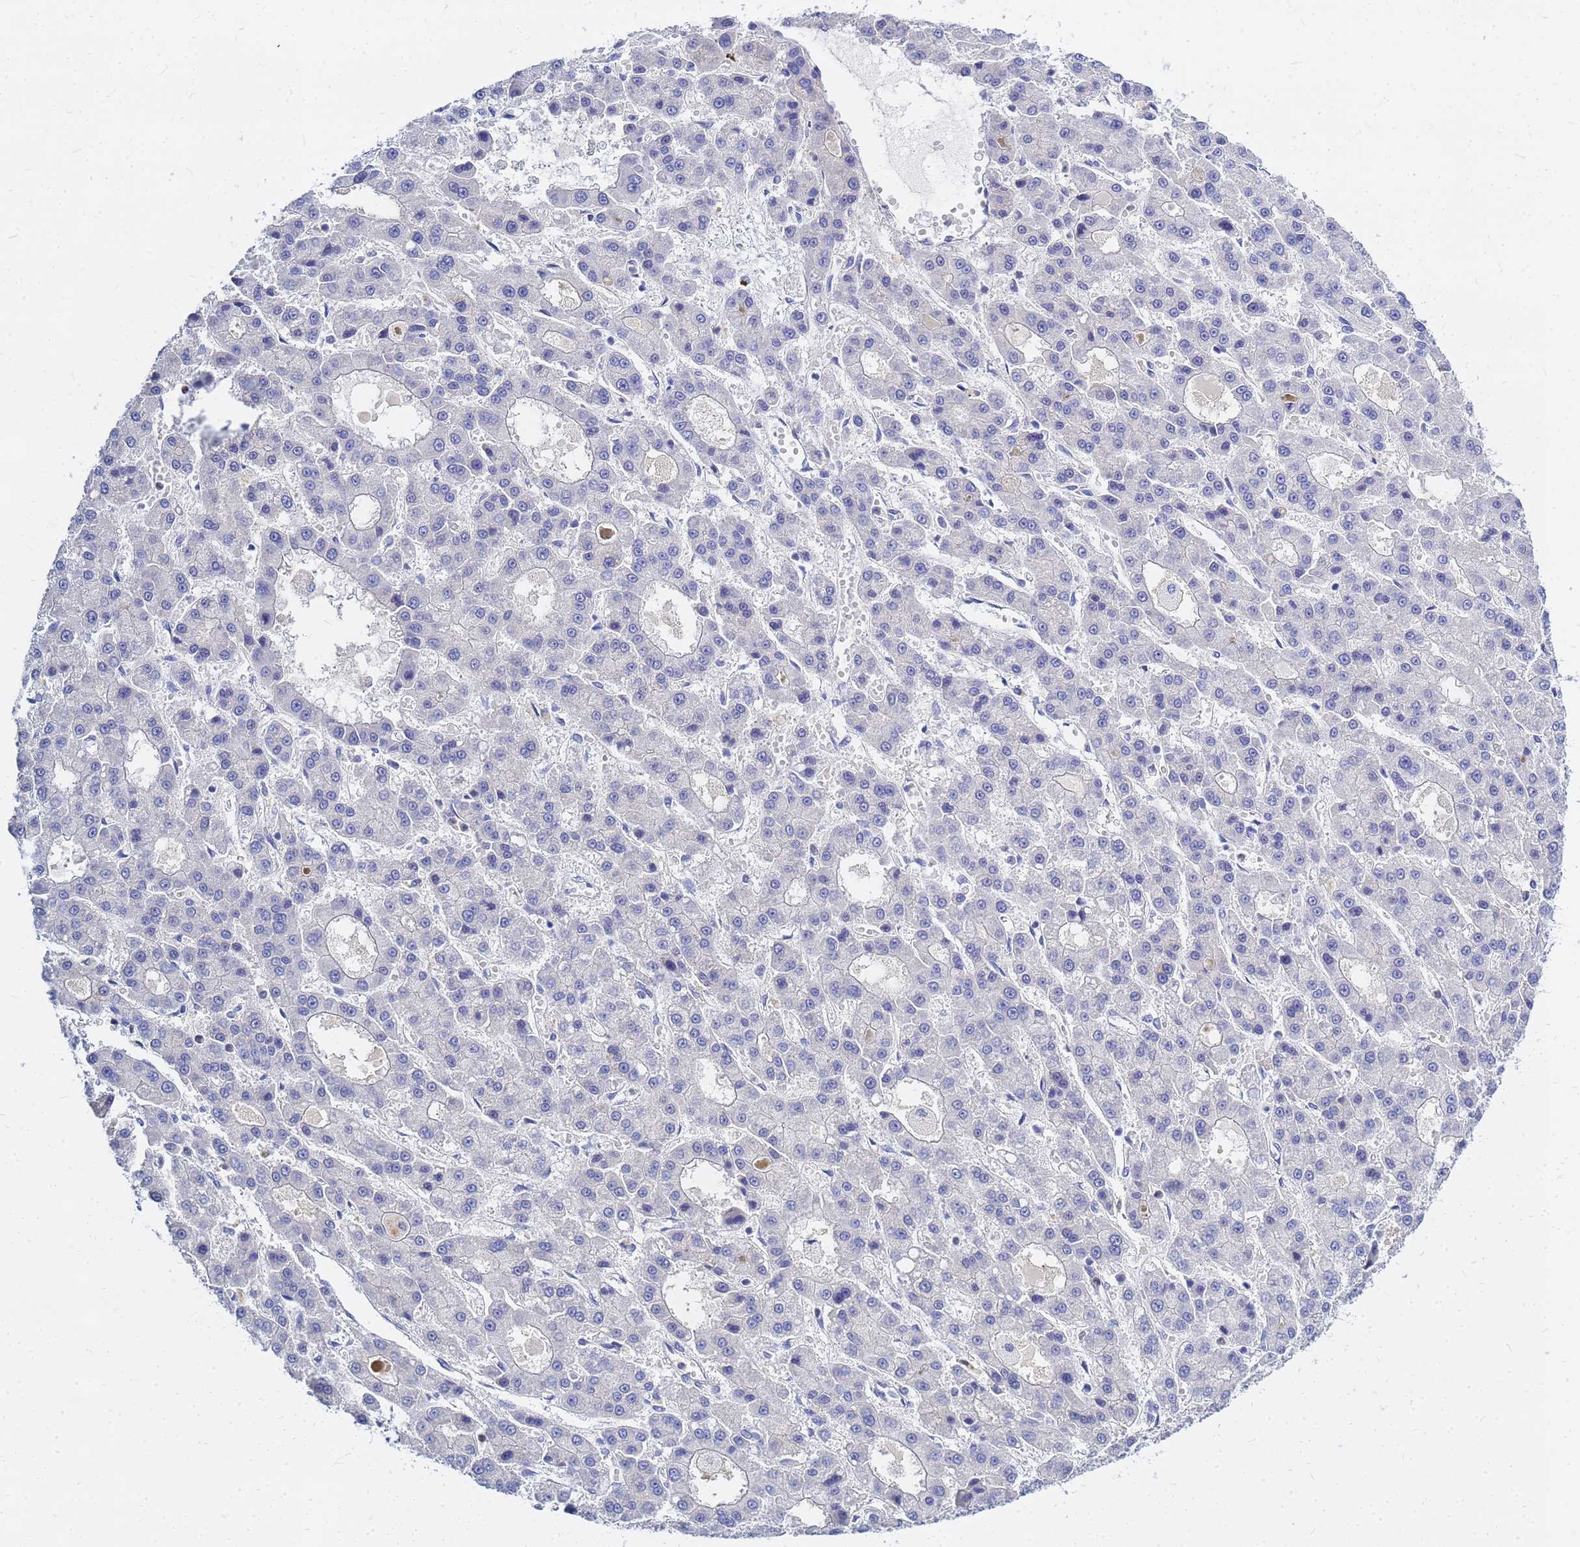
{"staining": {"intensity": "negative", "quantity": "none", "location": "none"}, "tissue": "liver cancer", "cell_type": "Tumor cells", "image_type": "cancer", "snomed": [{"axis": "morphology", "description": "Carcinoma, Hepatocellular, NOS"}, {"axis": "topography", "description": "Liver"}], "caption": "DAB immunohistochemical staining of human liver cancer (hepatocellular carcinoma) shows no significant positivity in tumor cells.", "gene": "ZNF552", "patient": {"sex": "male", "age": 70}}